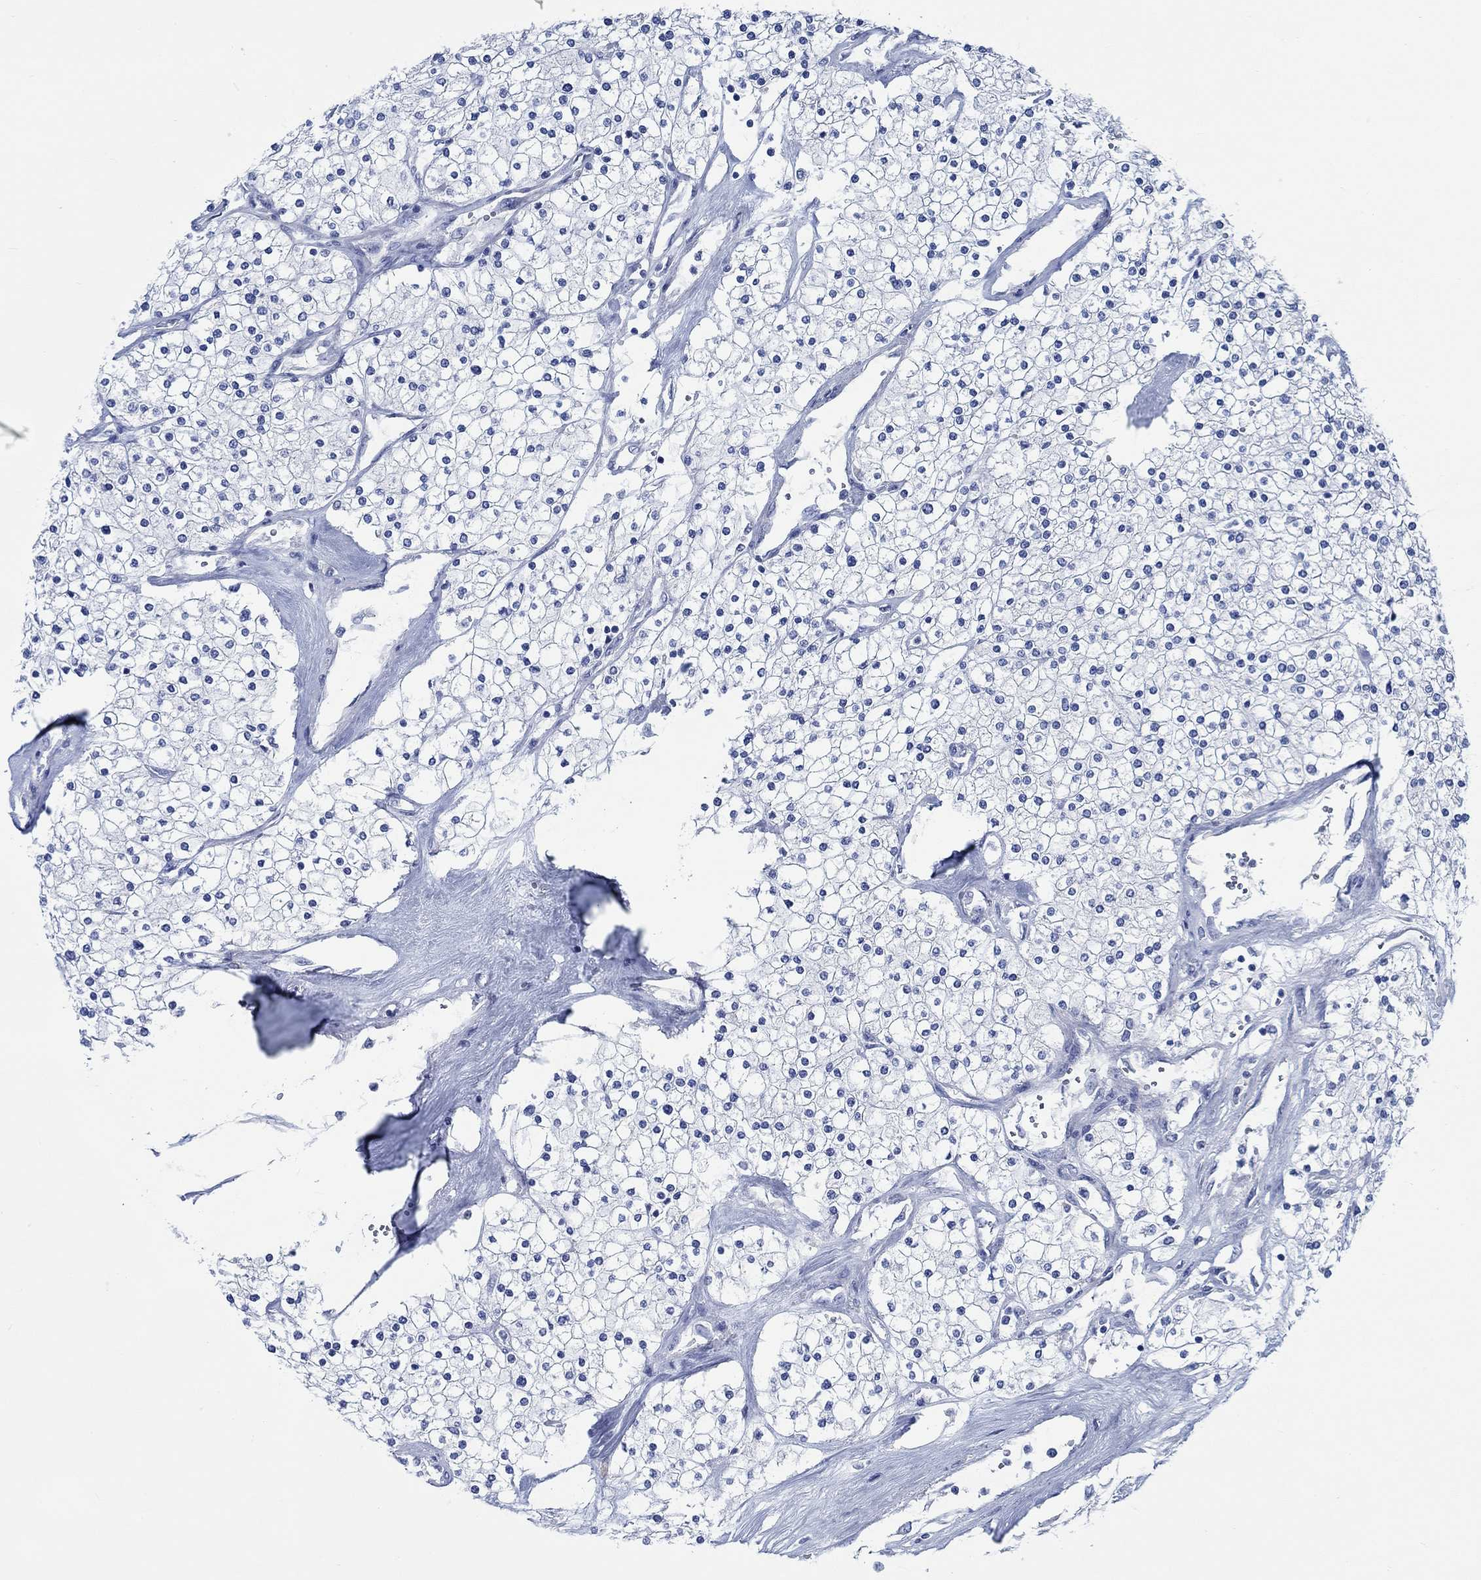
{"staining": {"intensity": "negative", "quantity": "none", "location": "none"}, "tissue": "renal cancer", "cell_type": "Tumor cells", "image_type": "cancer", "snomed": [{"axis": "morphology", "description": "Adenocarcinoma, NOS"}, {"axis": "topography", "description": "Kidney"}], "caption": "Immunohistochemistry of human renal cancer (adenocarcinoma) reveals no positivity in tumor cells. (DAB (3,3'-diaminobenzidine) immunohistochemistry visualized using brightfield microscopy, high magnification).", "gene": "SVEP1", "patient": {"sex": "male", "age": 80}}